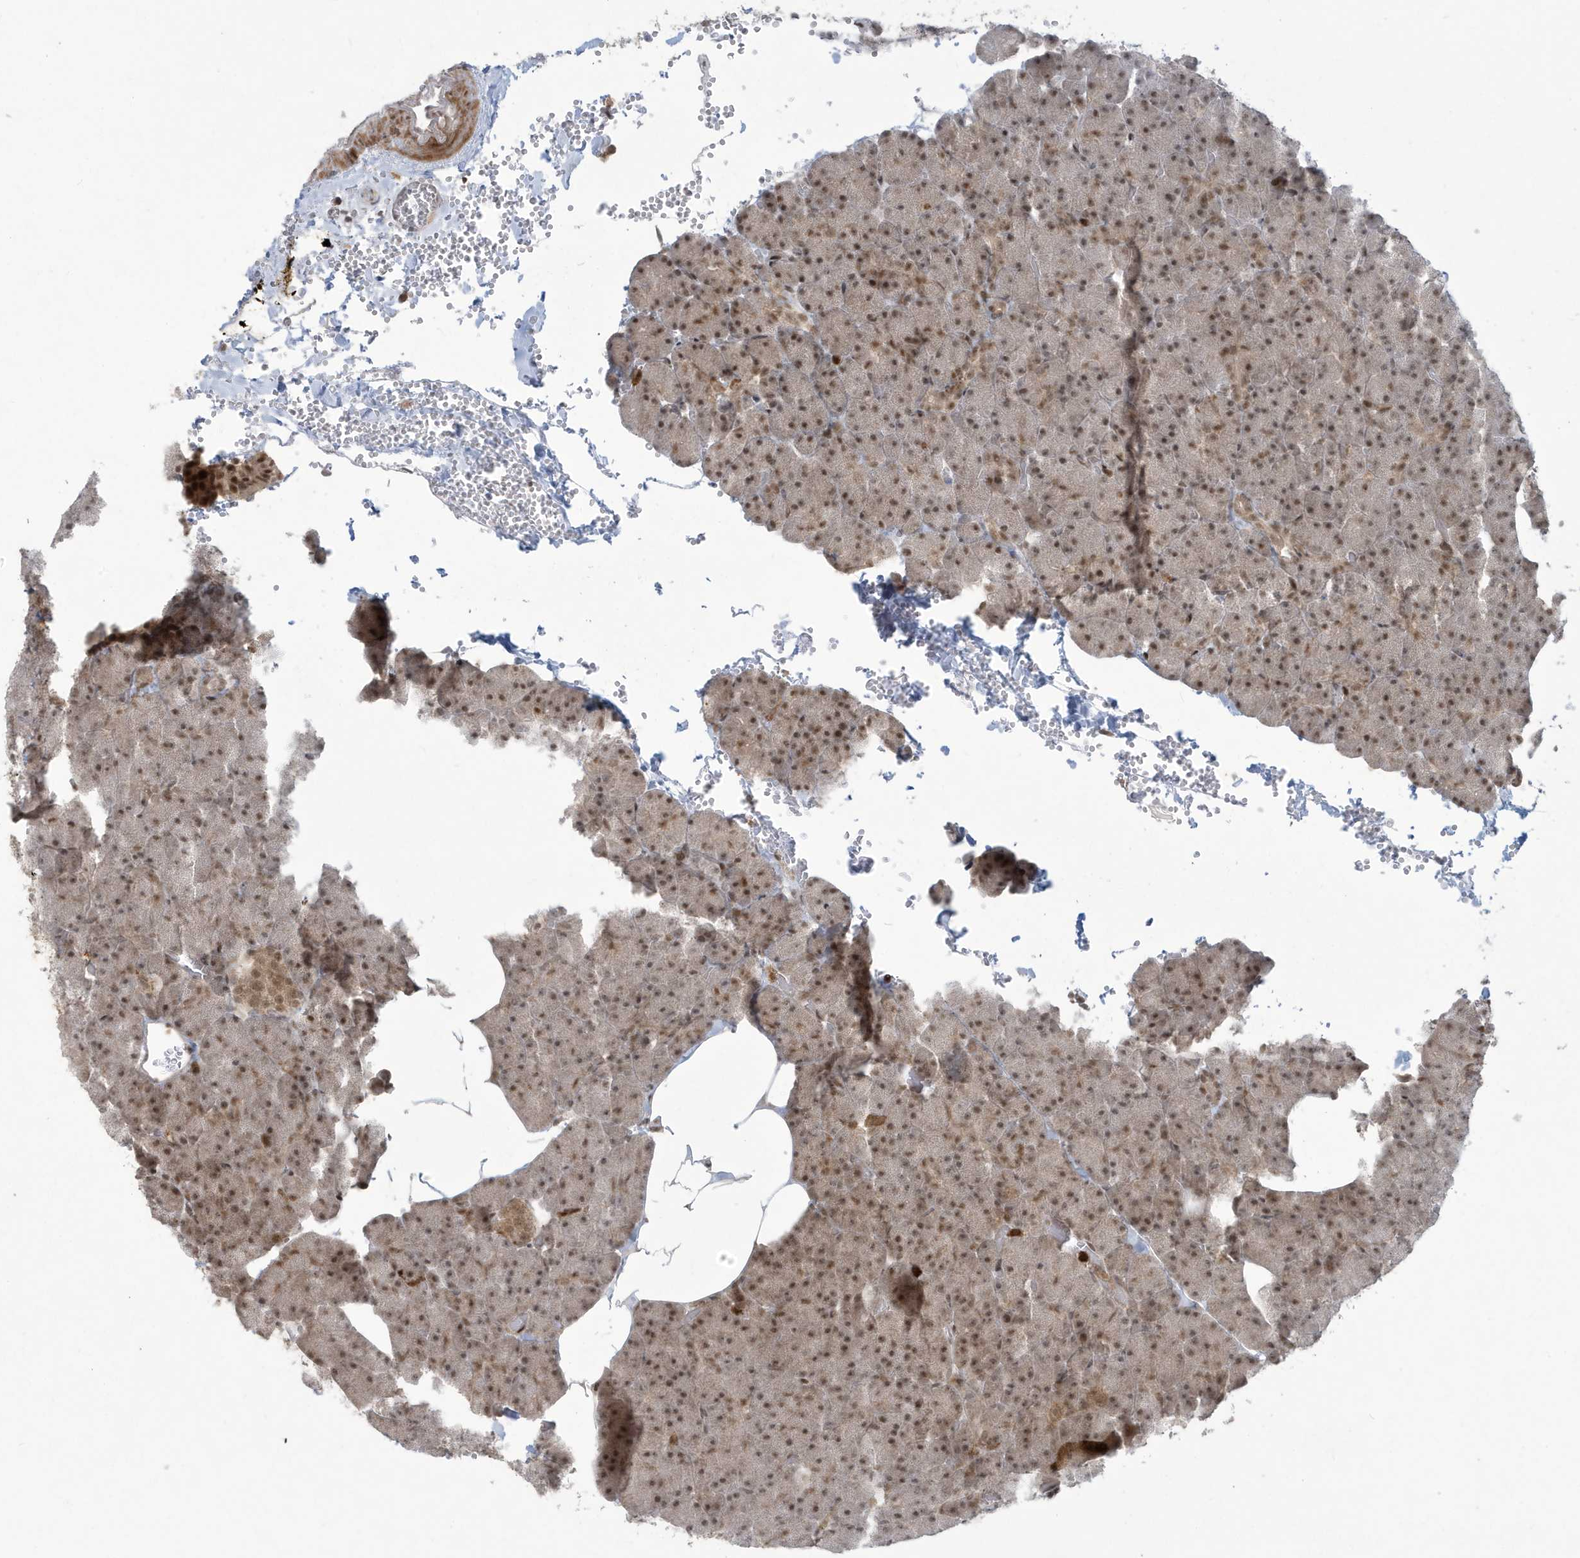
{"staining": {"intensity": "moderate", "quantity": ">75%", "location": "cytoplasmic/membranous,nuclear"}, "tissue": "pancreas", "cell_type": "Exocrine glandular cells", "image_type": "normal", "snomed": [{"axis": "morphology", "description": "Normal tissue, NOS"}, {"axis": "morphology", "description": "Carcinoid, malignant, NOS"}, {"axis": "topography", "description": "Pancreas"}], "caption": "Protein staining exhibits moderate cytoplasmic/membranous,nuclear staining in about >75% of exocrine glandular cells in normal pancreas.", "gene": "C1orf52", "patient": {"sex": "female", "age": 35}}